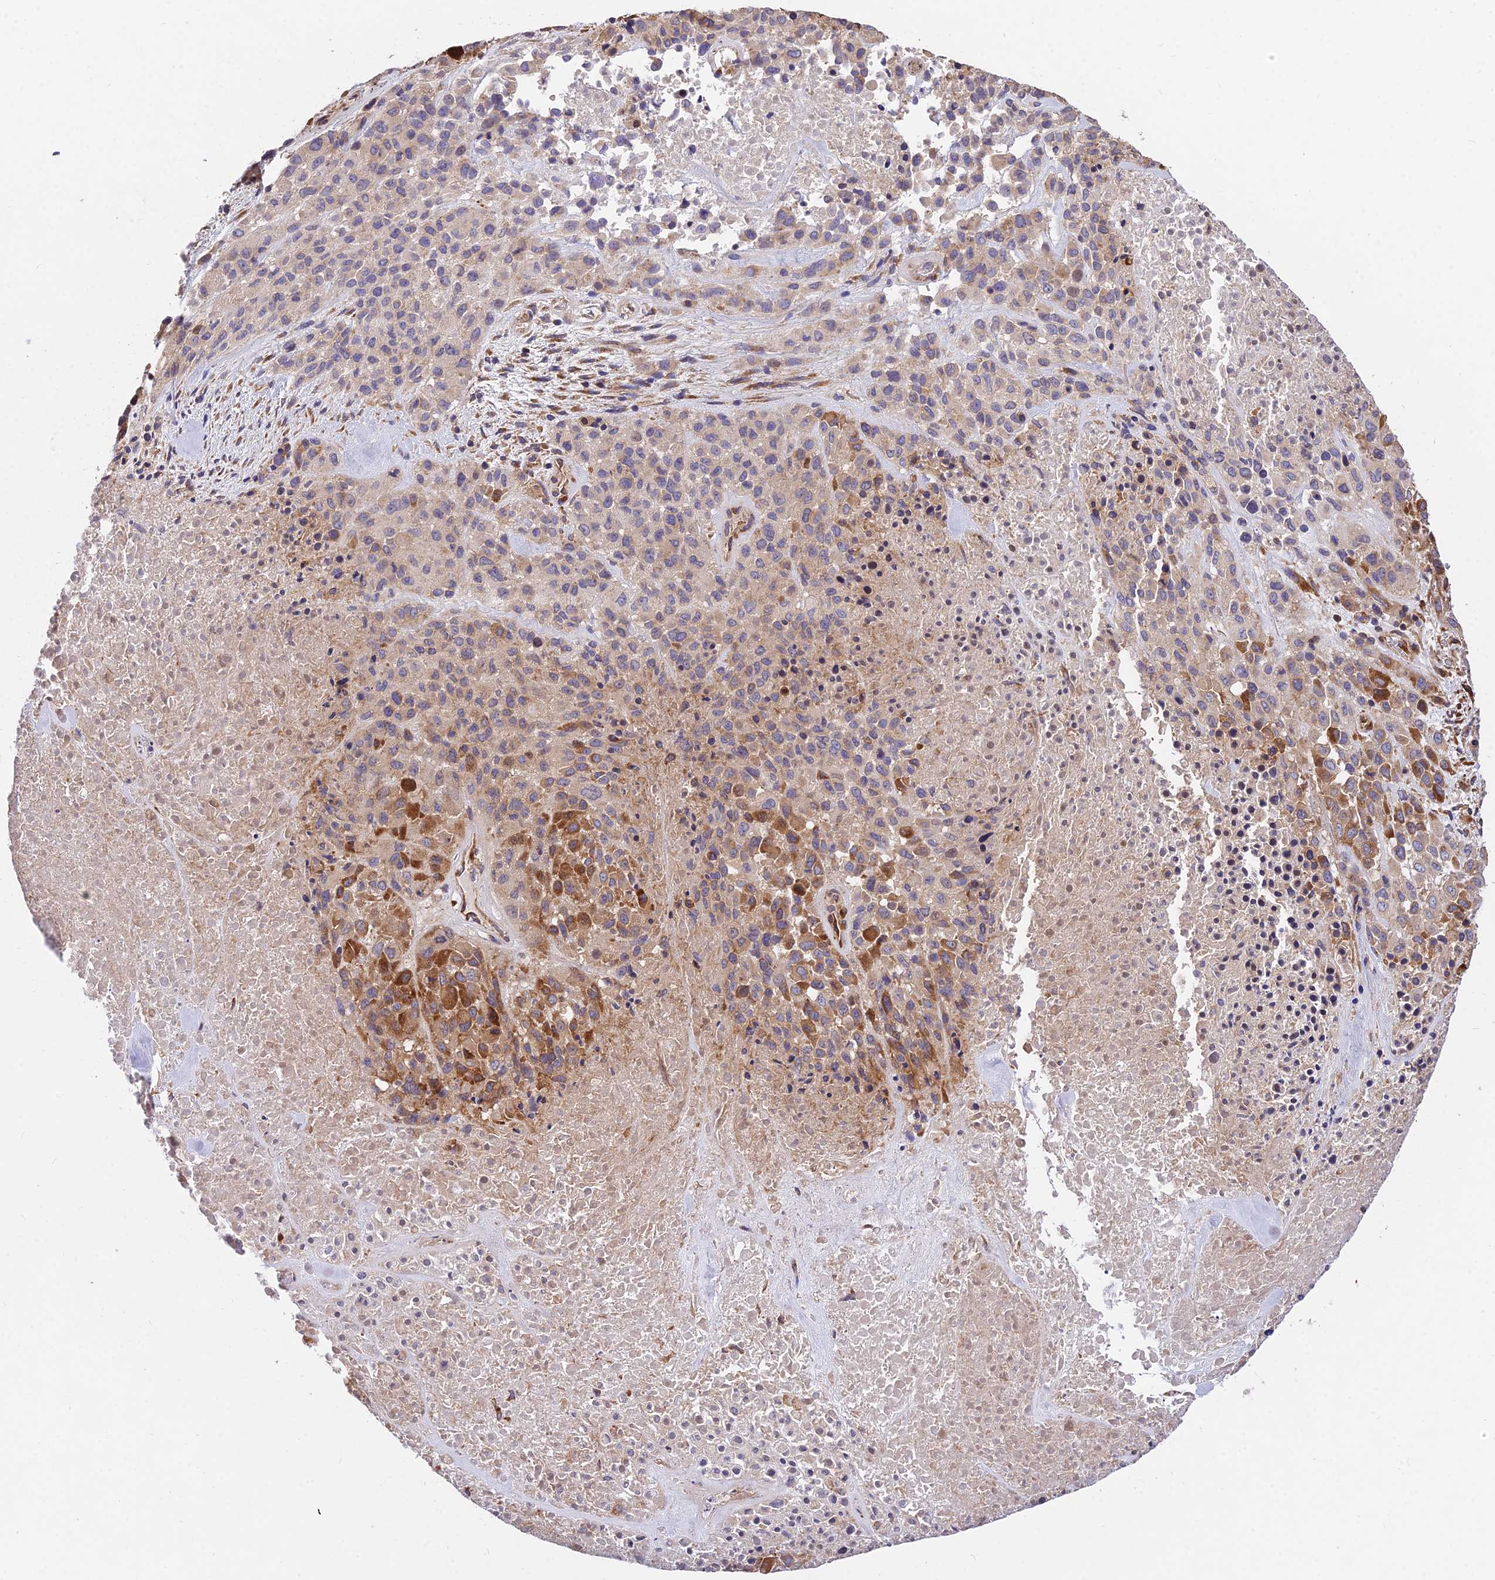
{"staining": {"intensity": "strong", "quantity": "<25%", "location": "cytoplasmic/membranous"}, "tissue": "melanoma", "cell_type": "Tumor cells", "image_type": "cancer", "snomed": [{"axis": "morphology", "description": "Malignant melanoma, Metastatic site"}, {"axis": "topography", "description": "Skin"}], "caption": "Immunohistochemistry (IHC) micrograph of malignant melanoma (metastatic site) stained for a protein (brown), which reveals medium levels of strong cytoplasmic/membranous positivity in approximately <25% of tumor cells.", "gene": "ROCK1", "patient": {"sex": "female", "age": 81}}